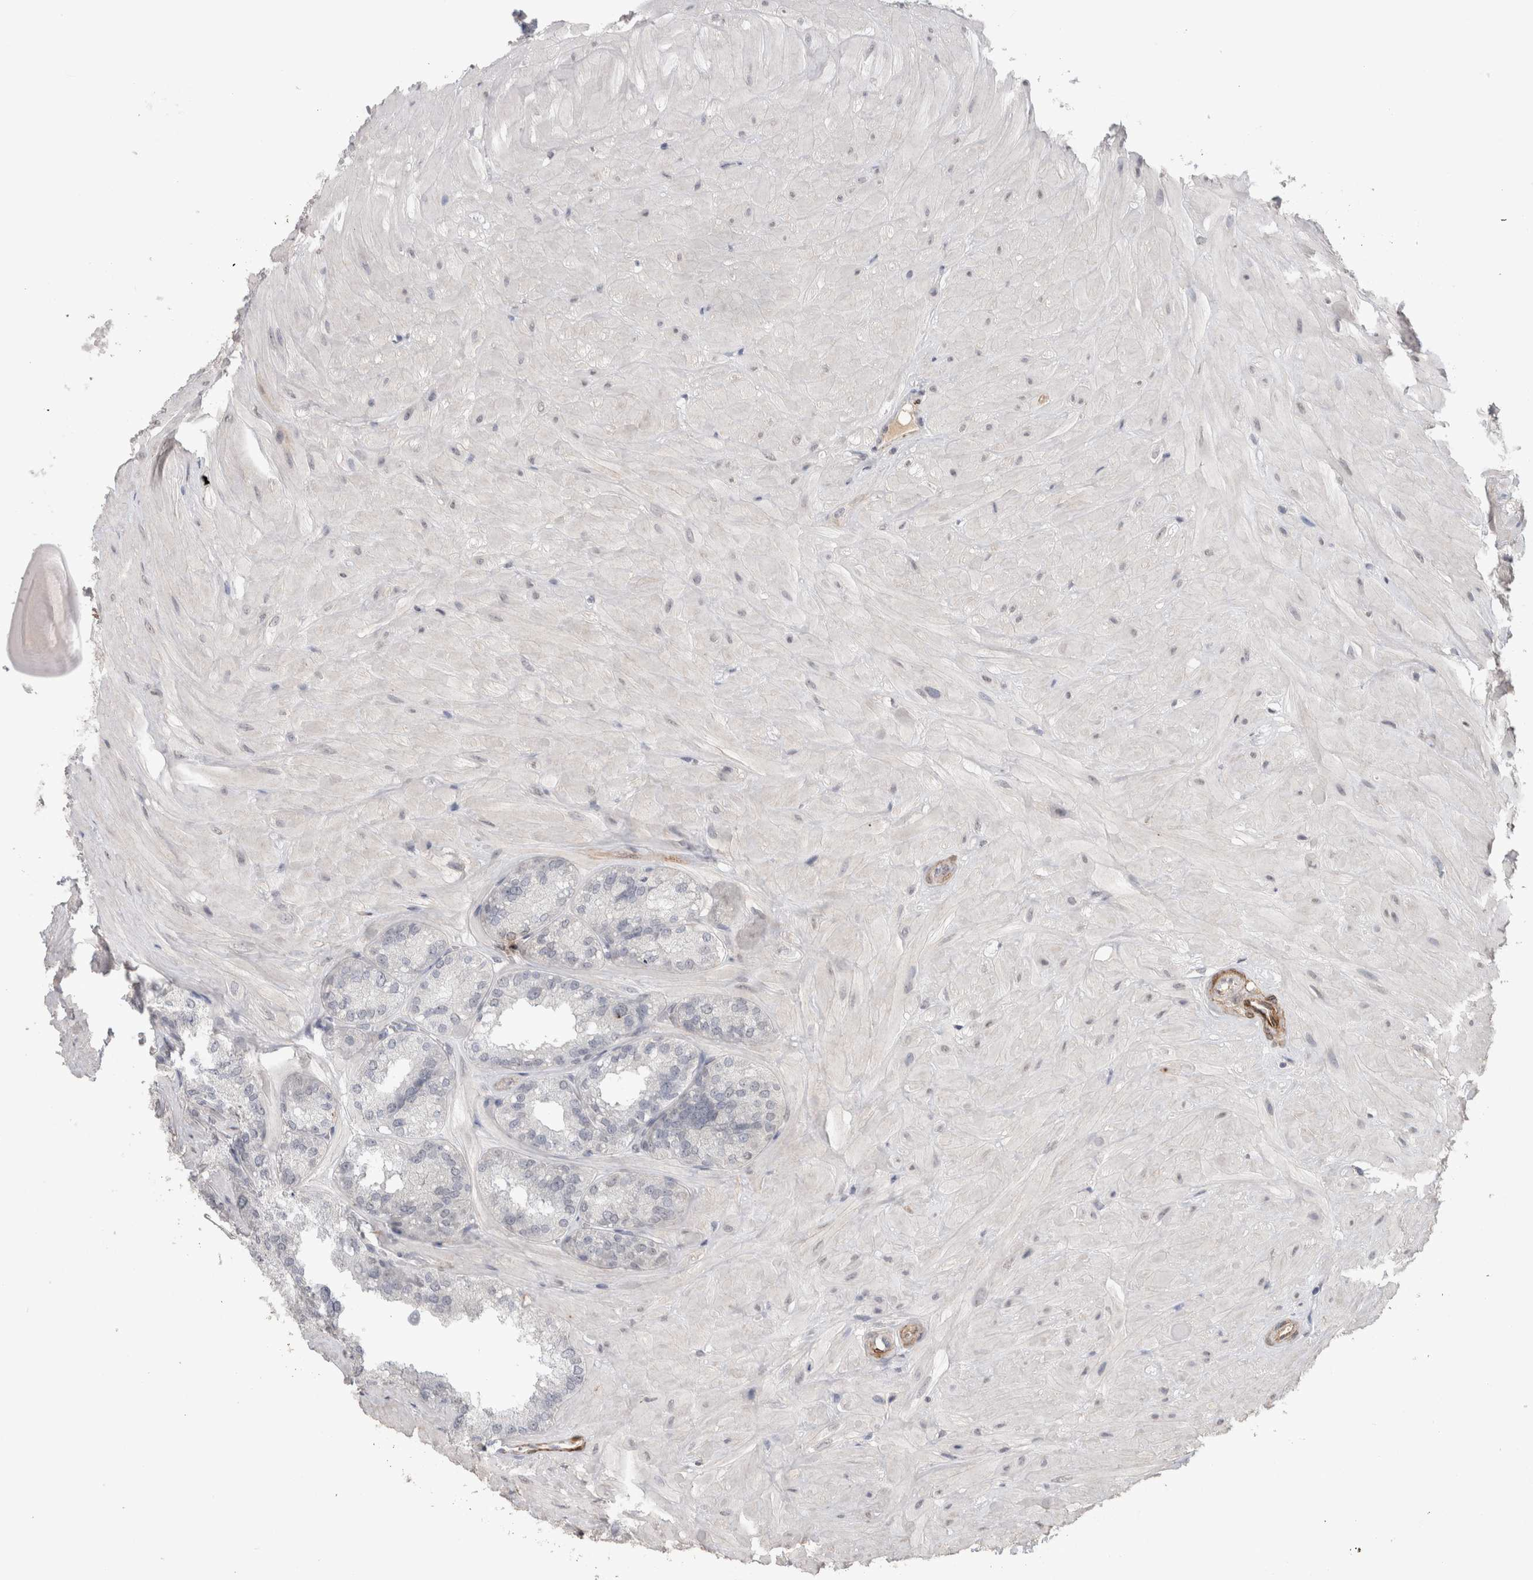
{"staining": {"intensity": "negative", "quantity": "none", "location": "none"}, "tissue": "seminal vesicle", "cell_type": "Glandular cells", "image_type": "normal", "snomed": [{"axis": "morphology", "description": "Normal tissue, NOS"}, {"axis": "topography", "description": "Prostate"}, {"axis": "topography", "description": "Seminal veicle"}], "caption": "This is an IHC micrograph of benign seminal vesicle. There is no positivity in glandular cells.", "gene": "CDH13", "patient": {"sex": "male", "age": 51}}